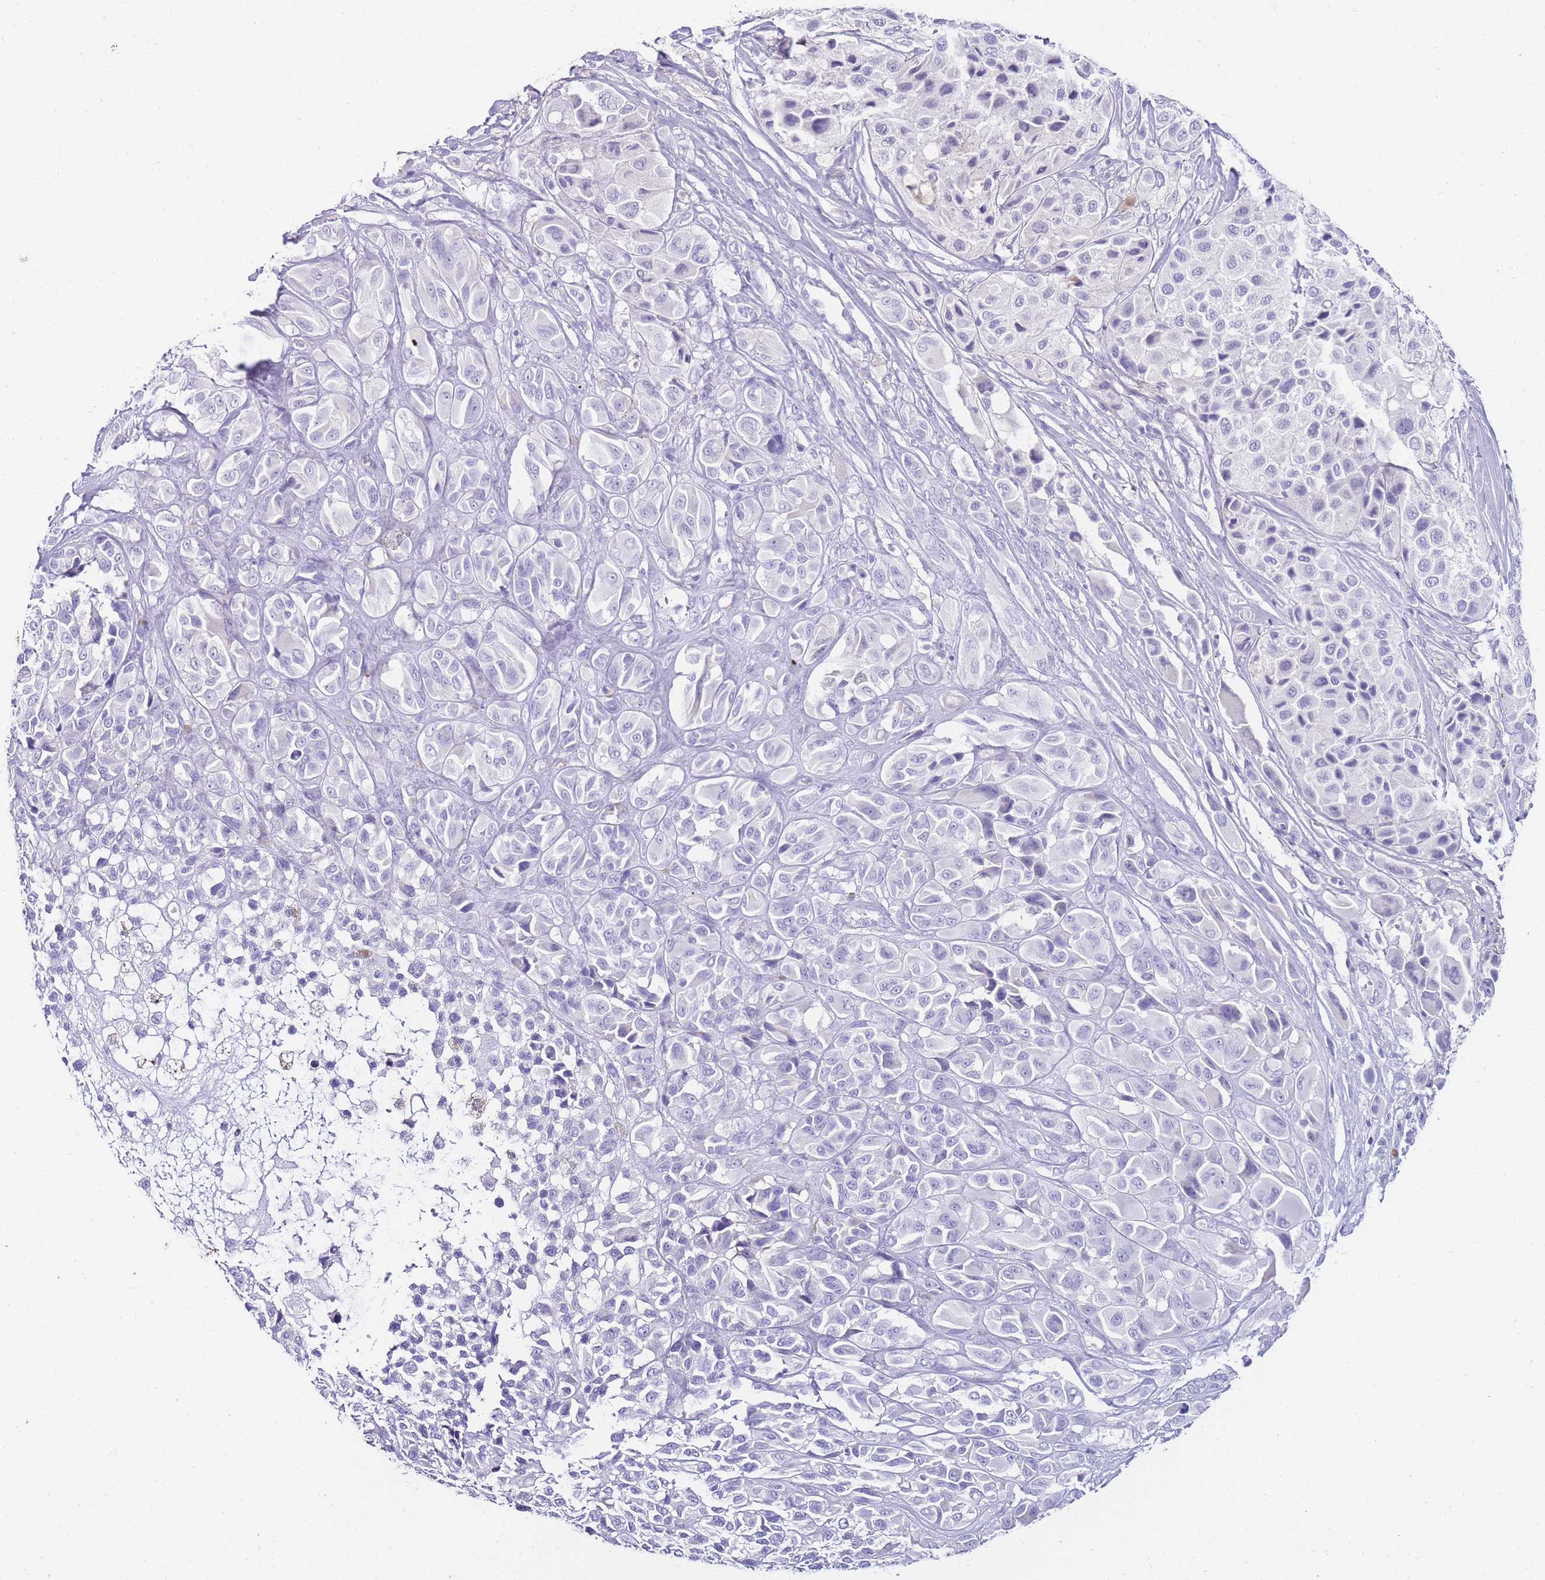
{"staining": {"intensity": "negative", "quantity": "none", "location": "none"}, "tissue": "melanoma", "cell_type": "Tumor cells", "image_type": "cancer", "snomed": [{"axis": "morphology", "description": "Malignant melanoma, NOS"}, {"axis": "topography", "description": "Skin of trunk"}], "caption": "This is a histopathology image of immunohistochemistry staining of melanoma, which shows no expression in tumor cells. (DAB (3,3'-diaminobenzidine) immunohistochemistry (IHC) with hematoxylin counter stain).", "gene": "DPP4", "patient": {"sex": "male", "age": 71}}